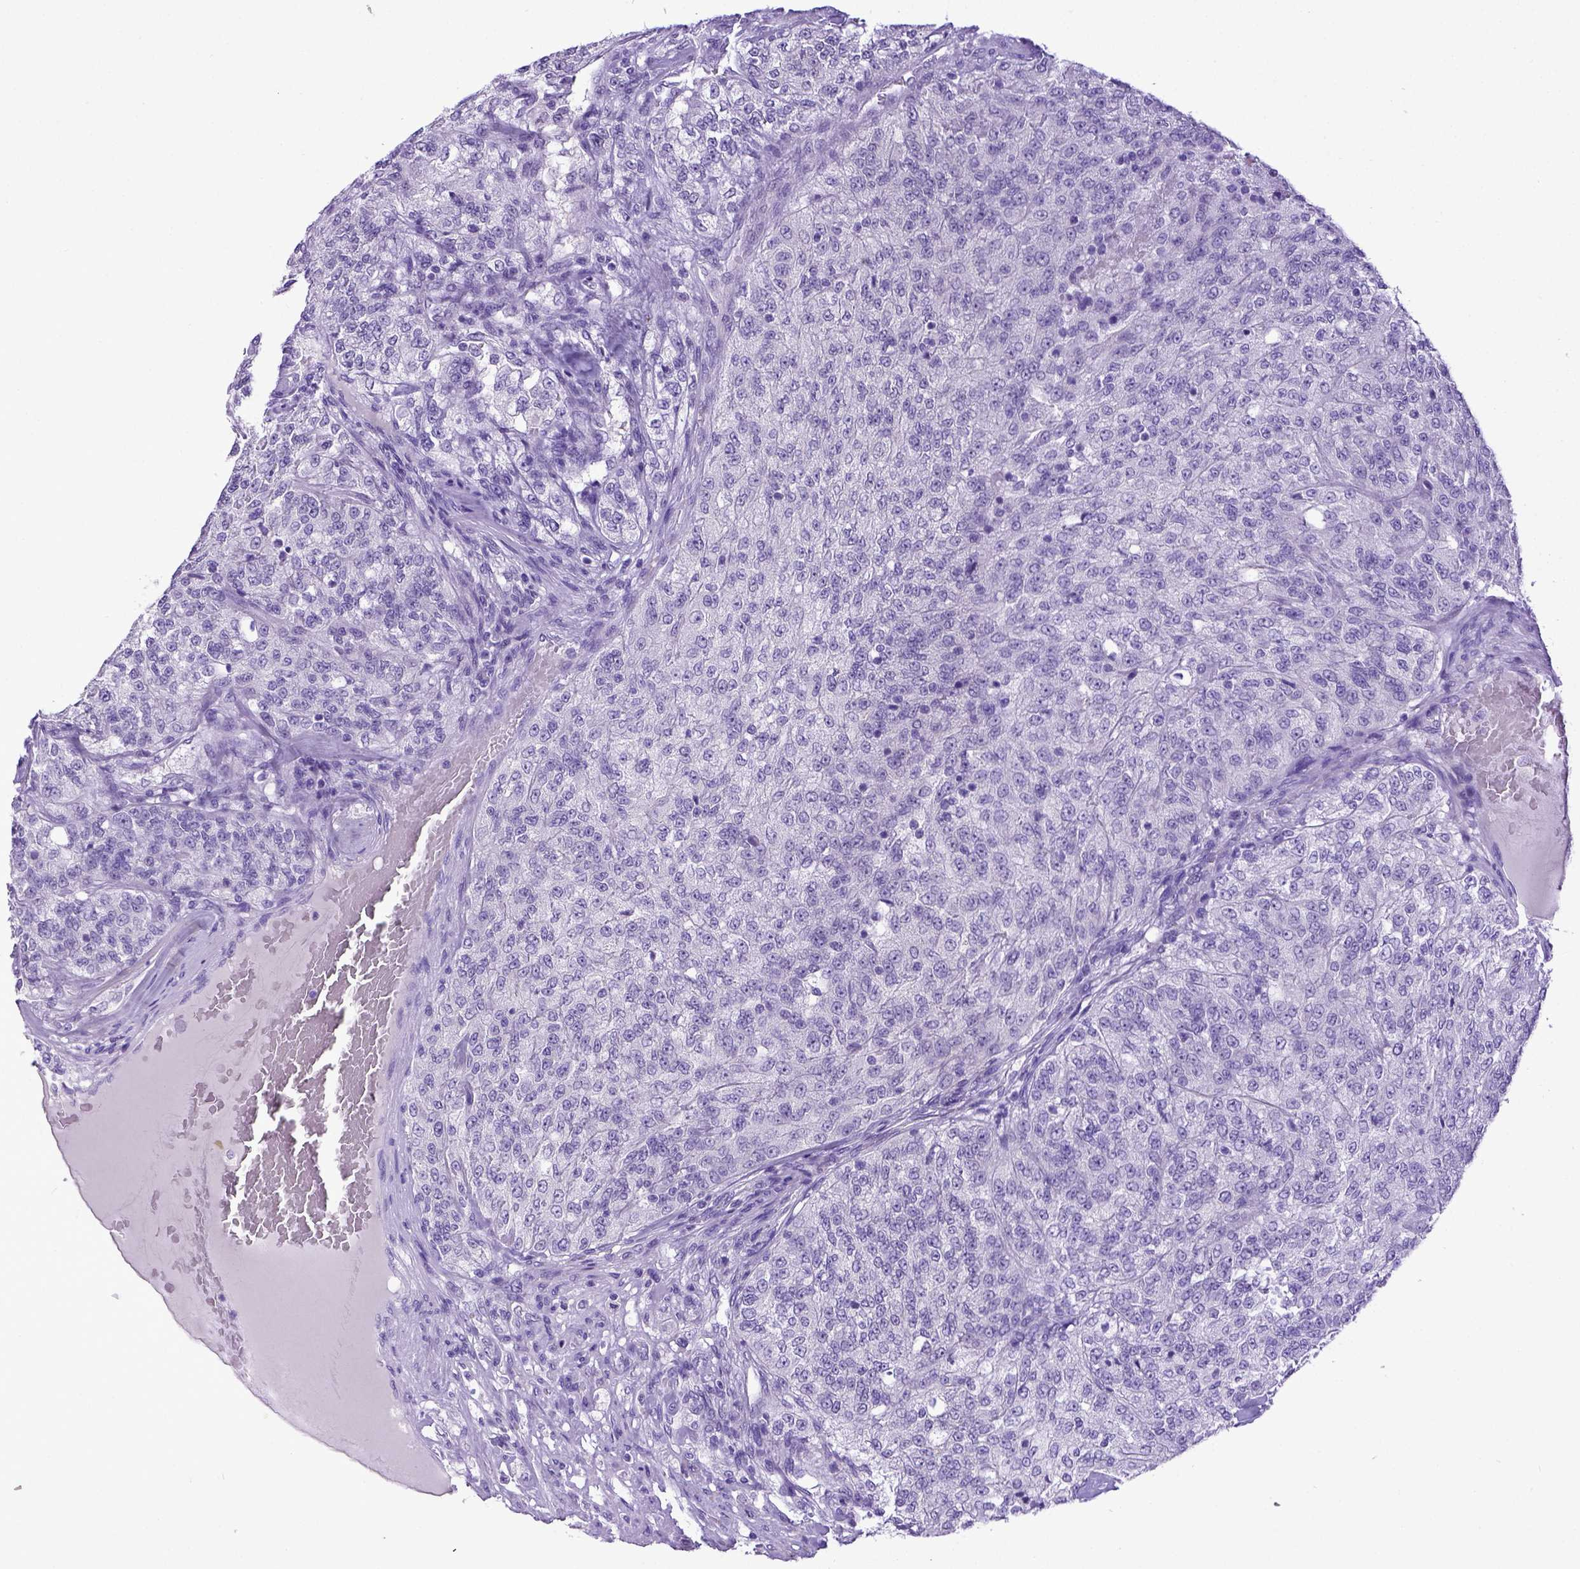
{"staining": {"intensity": "negative", "quantity": "none", "location": "none"}, "tissue": "renal cancer", "cell_type": "Tumor cells", "image_type": "cancer", "snomed": [{"axis": "morphology", "description": "Adenocarcinoma, NOS"}, {"axis": "topography", "description": "Kidney"}], "caption": "Immunohistochemistry histopathology image of neoplastic tissue: renal adenocarcinoma stained with DAB exhibits no significant protein positivity in tumor cells.", "gene": "ESR1", "patient": {"sex": "female", "age": 63}}